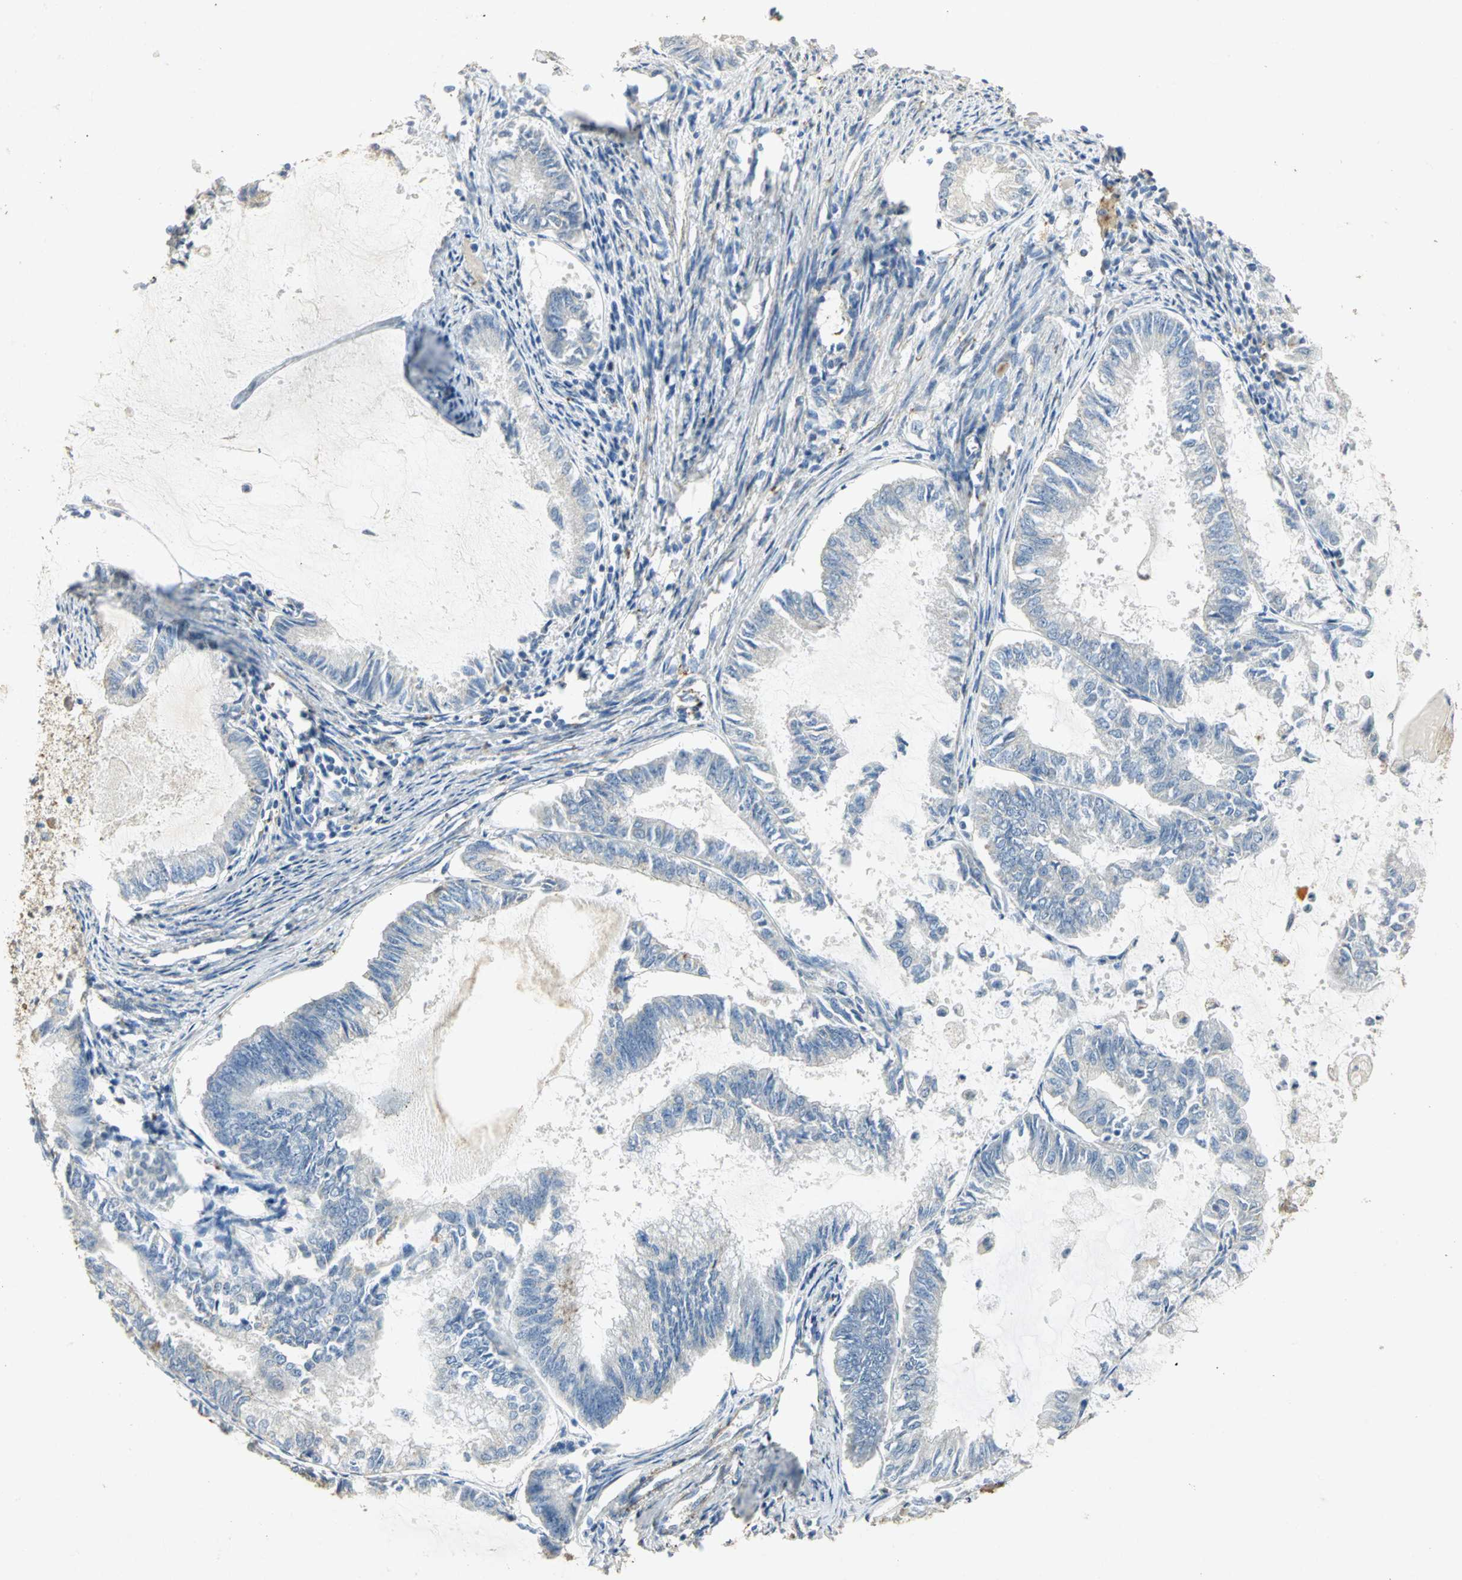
{"staining": {"intensity": "negative", "quantity": "none", "location": "none"}, "tissue": "endometrial cancer", "cell_type": "Tumor cells", "image_type": "cancer", "snomed": [{"axis": "morphology", "description": "Adenocarcinoma, NOS"}, {"axis": "topography", "description": "Endometrium"}], "caption": "Adenocarcinoma (endometrial) stained for a protein using immunohistochemistry (IHC) exhibits no positivity tumor cells.", "gene": "ASB9", "patient": {"sex": "female", "age": 86}}